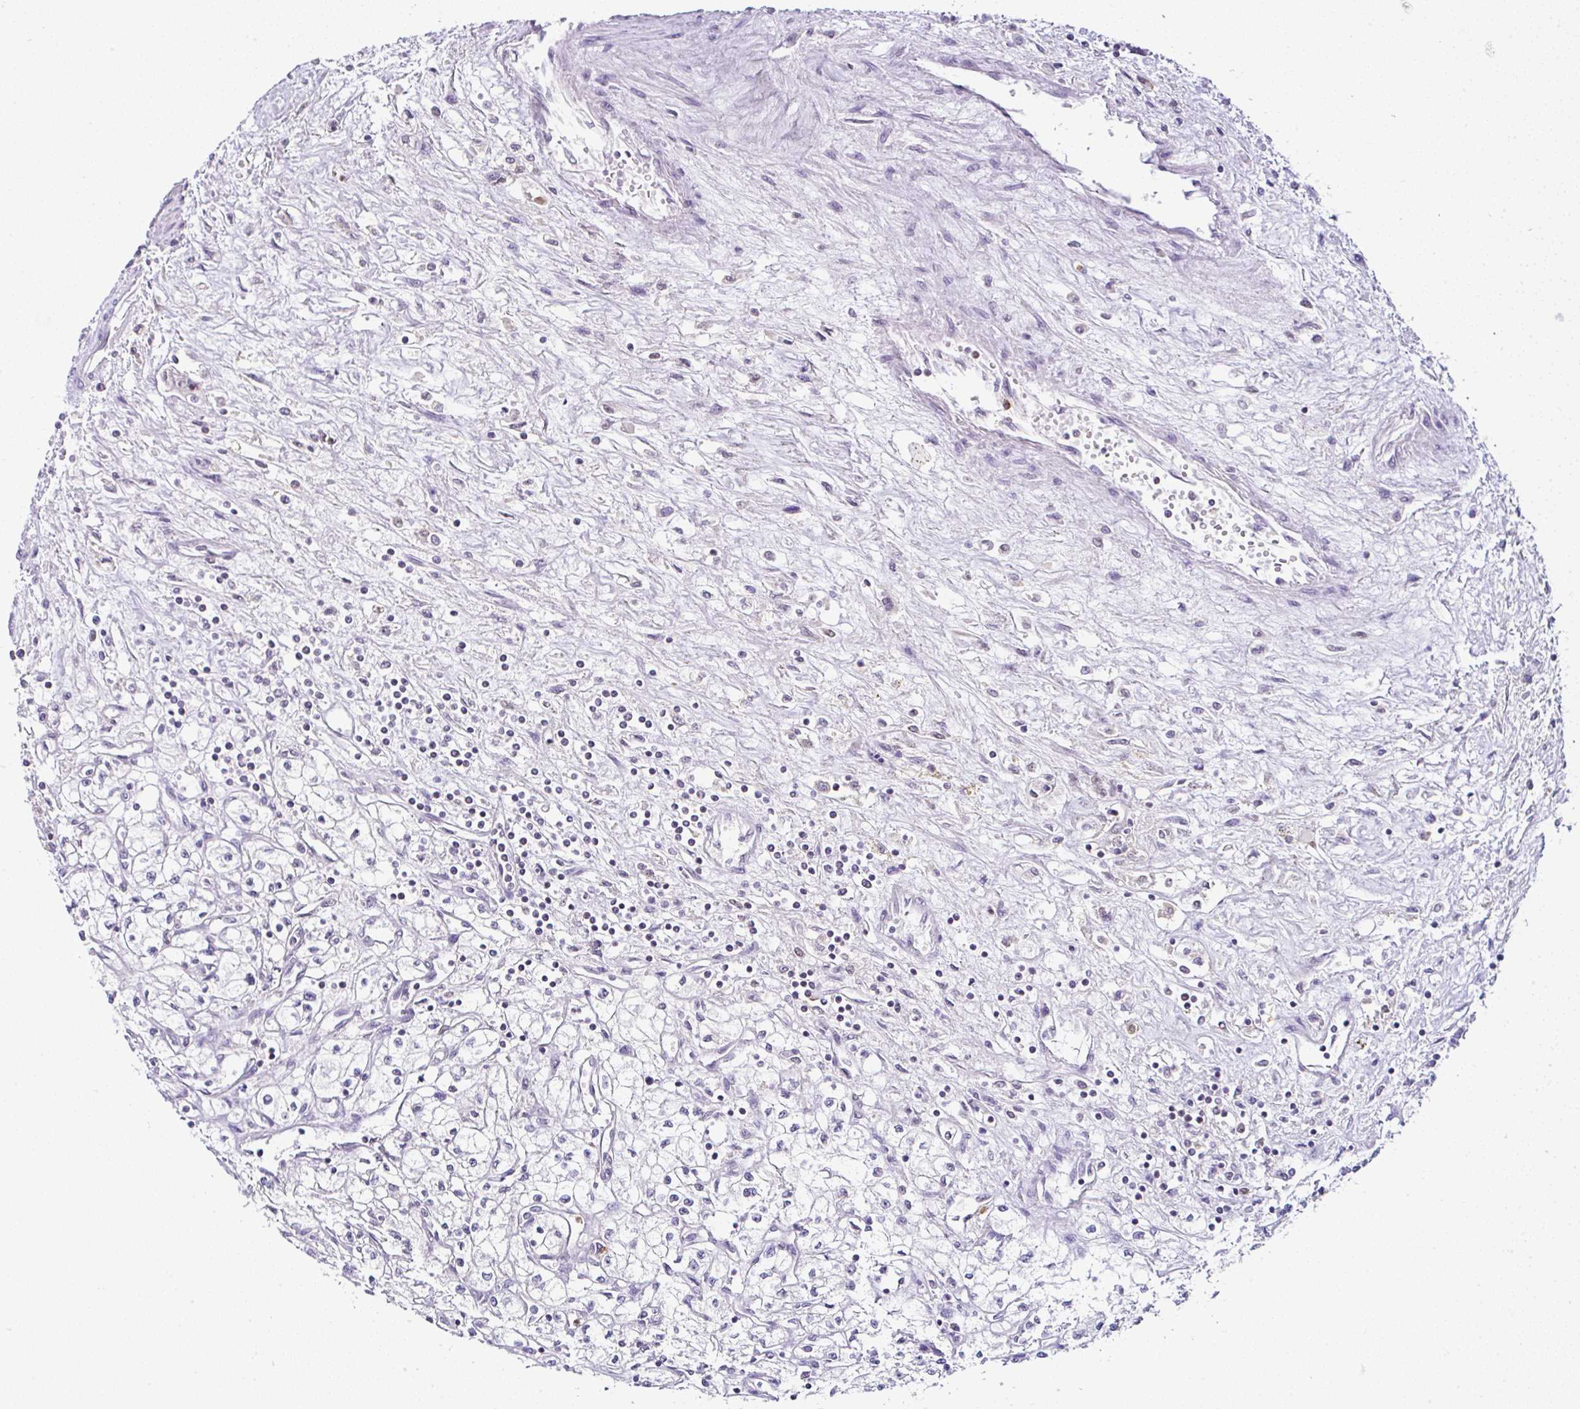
{"staining": {"intensity": "negative", "quantity": "none", "location": "none"}, "tissue": "renal cancer", "cell_type": "Tumor cells", "image_type": "cancer", "snomed": [{"axis": "morphology", "description": "Adenocarcinoma, NOS"}, {"axis": "topography", "description": "Kidney"}], "caption": "High magnification brightfield microscopy of adenocarcinoma (renal) stained with DAB (brown) and counterstained with hematoxylin (blue): tumor cells show no significant staining.", "gene": "PTPN2", "patient": {"sex": "male", "age": 59}}